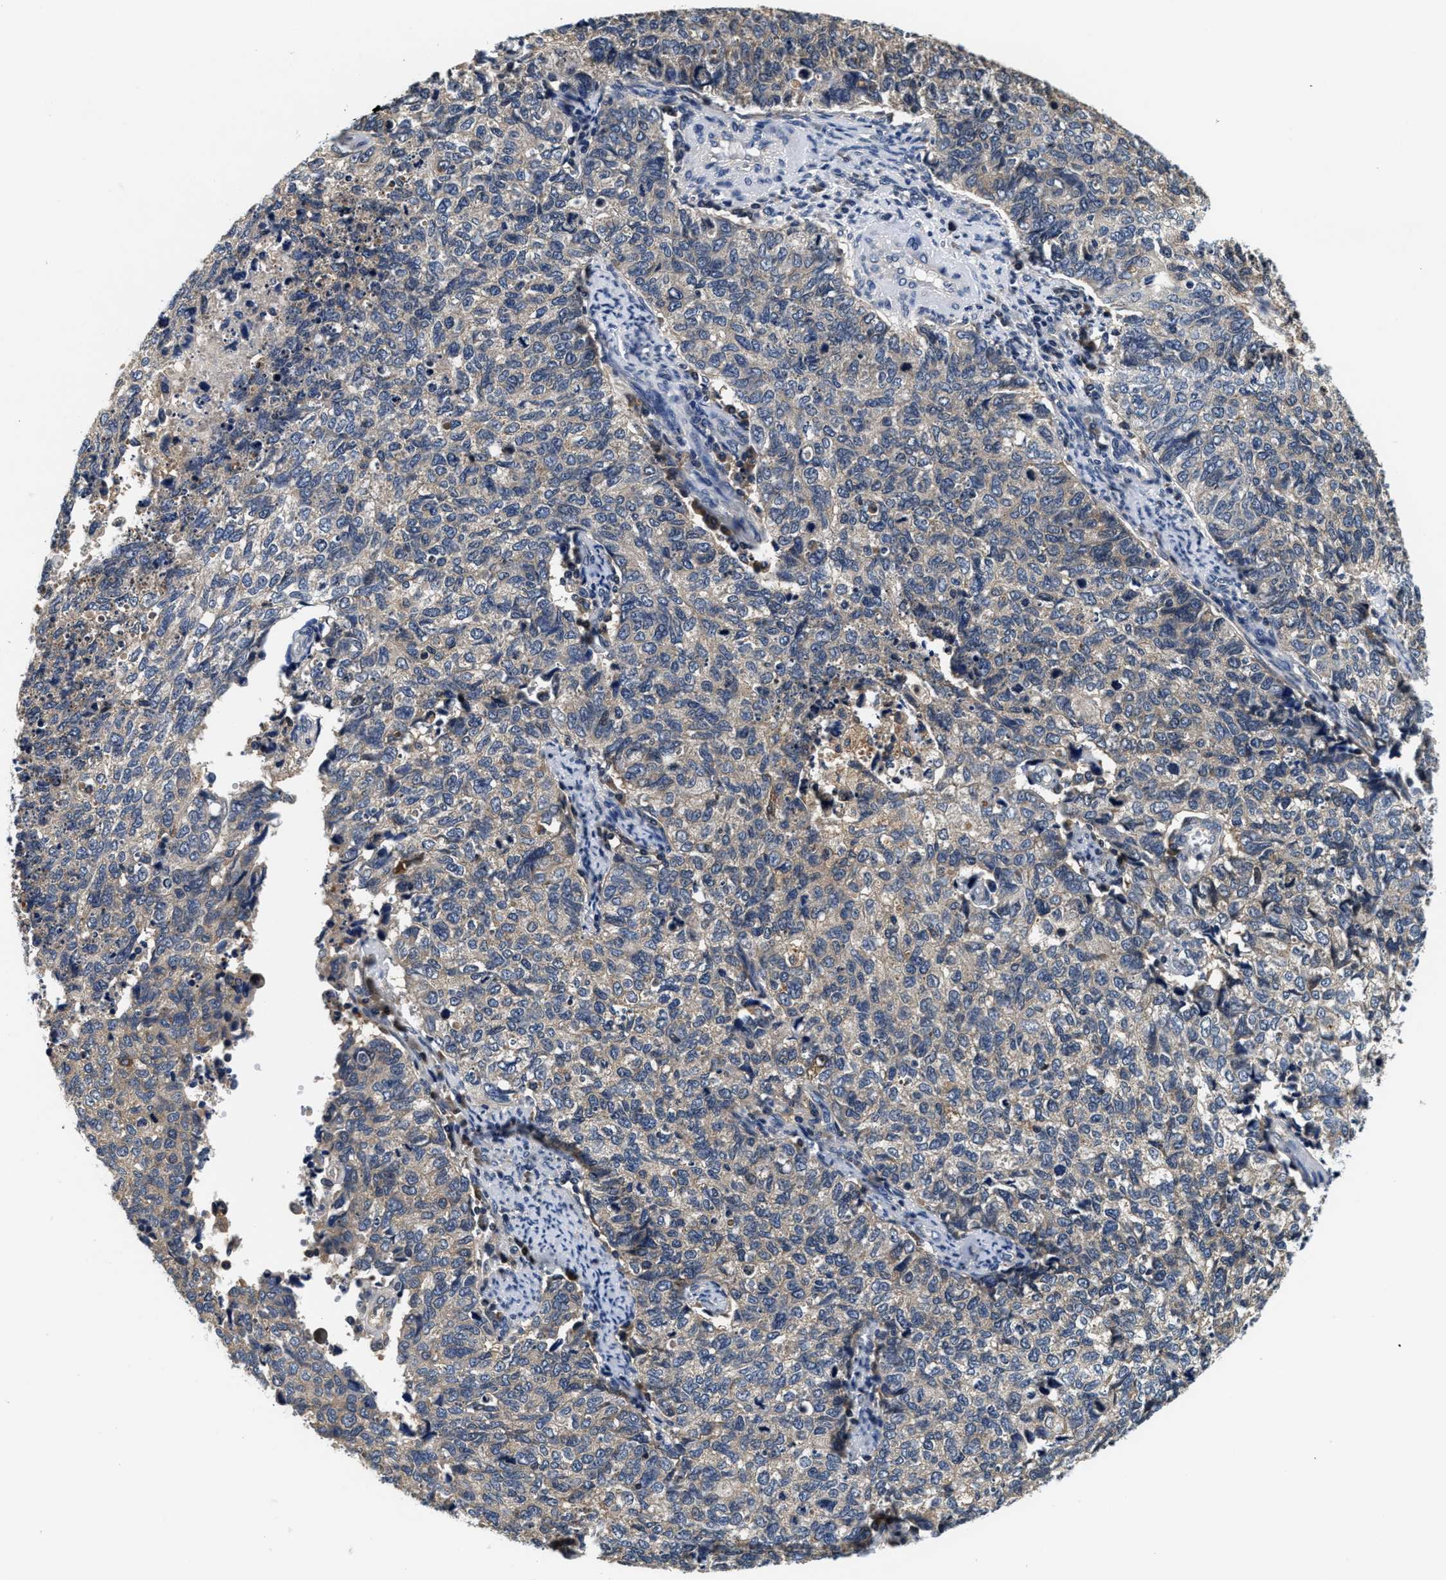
{"staining": {"intensity": "weak", "quantity": ">75%", "location": "cytoplasmic/membranous"}, "tissue": "cervical cancer", "cell_type": "Tumor cells", "image_type": "cancer", "snomed": [{"axis": "morphology", "description": "Squamous cell carcinoma, NOS"}, {"axis": "topography", "description": "Cervix"}], "caption": "Cervical squamous cell carcinoma stained with a brown dye reveals weak cytoplasmic/membranous positive staining in approximately >75% of tumor cells.", "gene": "PHPT1", "patient": {"sex": "female", "age": 63}}